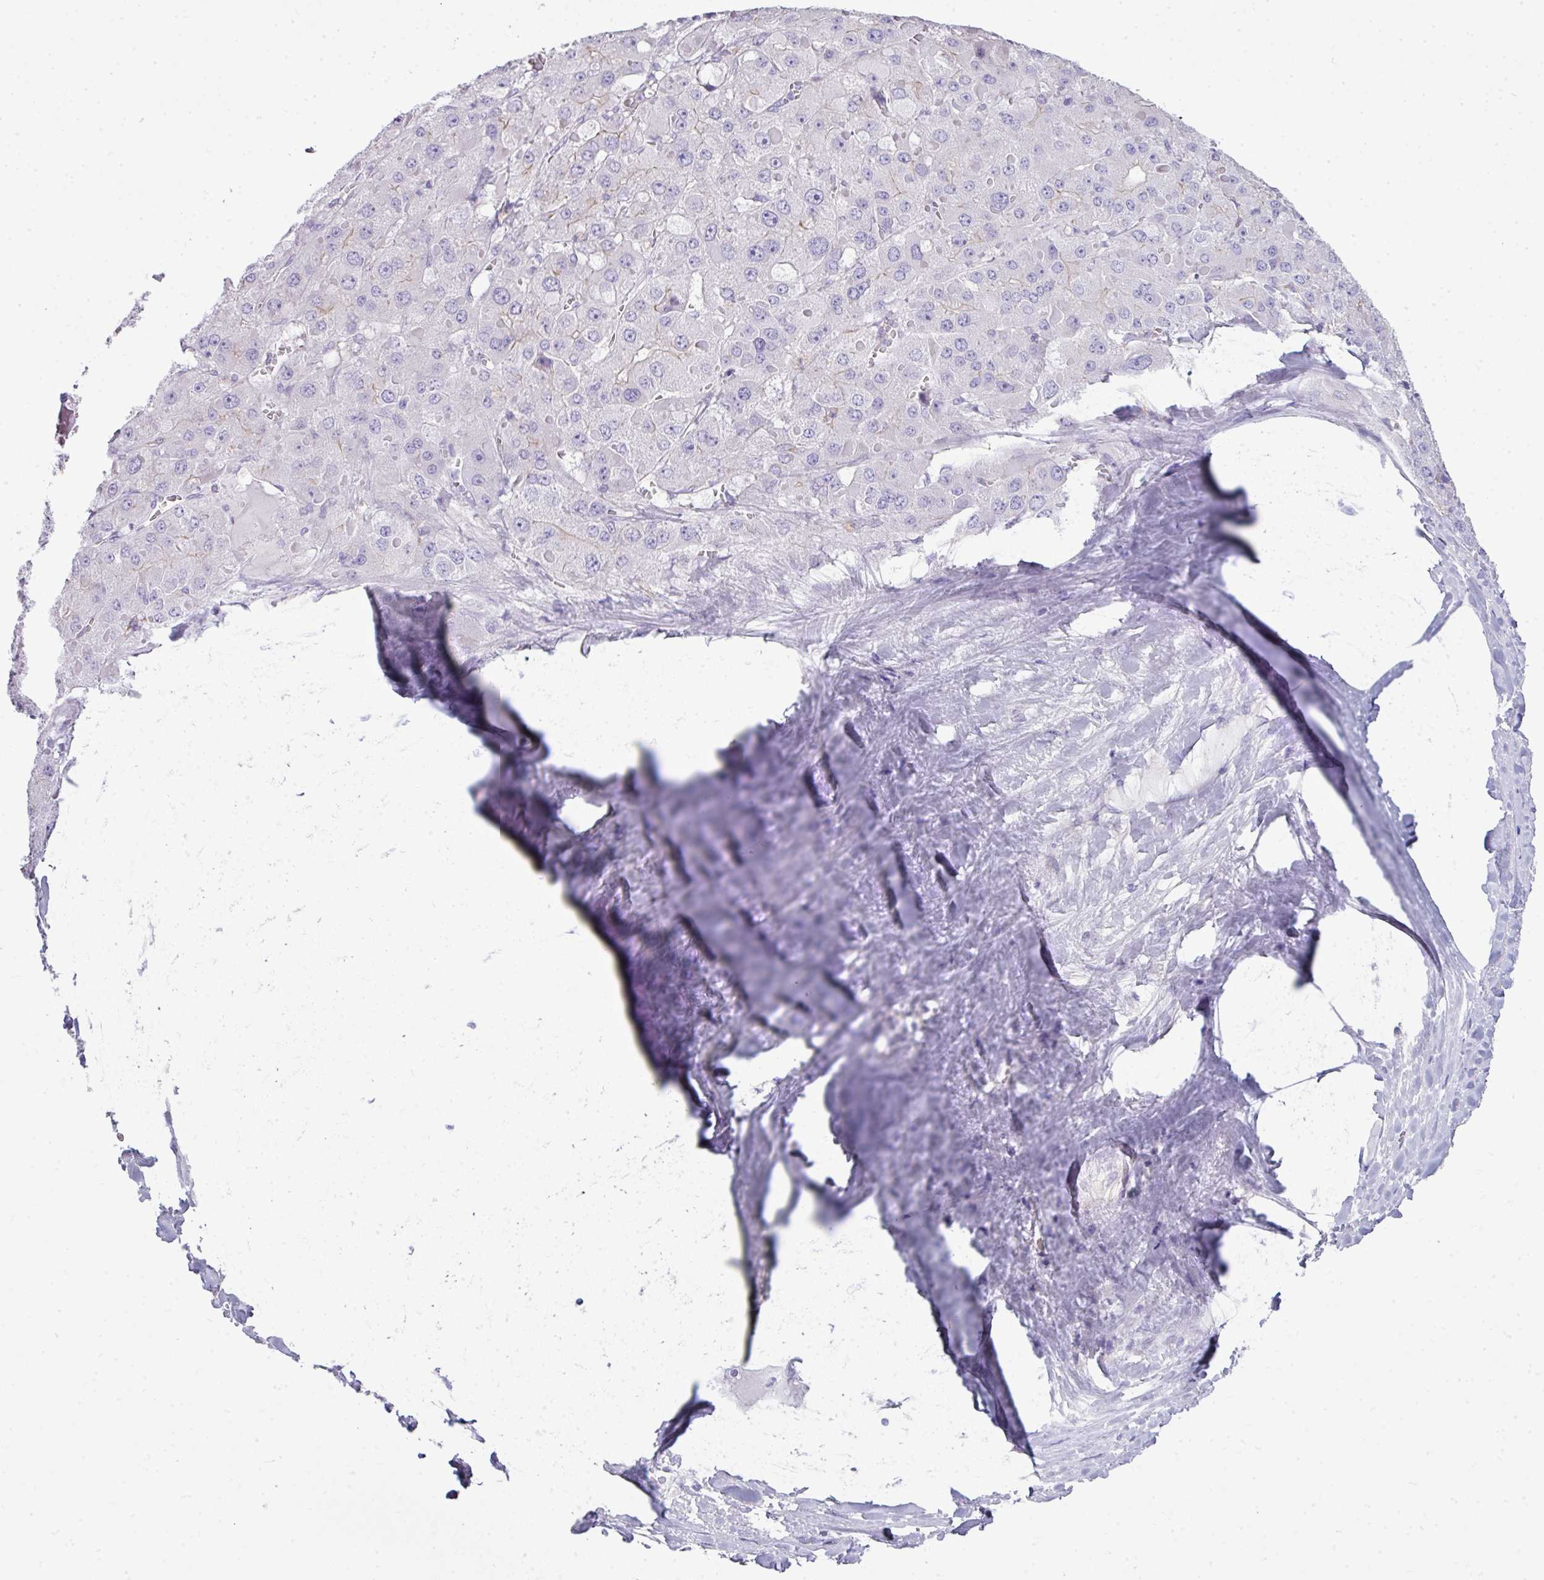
{"staining": {"intensity": "negative", "quantity": "none", "location": "none"}, "tissue": "liver cancer", "cell_type": "Tumor cells", "image_type": "cancer", "snomed": [{"axis": "morphology", "description": "Carcinoma, Hepatocellular, NOS"}, {"axis": "topography", "description": "Liver"}], "caption": "Liver cancer stained for a protein using immunohistochemistry reveals no positivity tumor cells.", "gene": "ABCC5", "patient": {"sex": "female", "age": 73}}